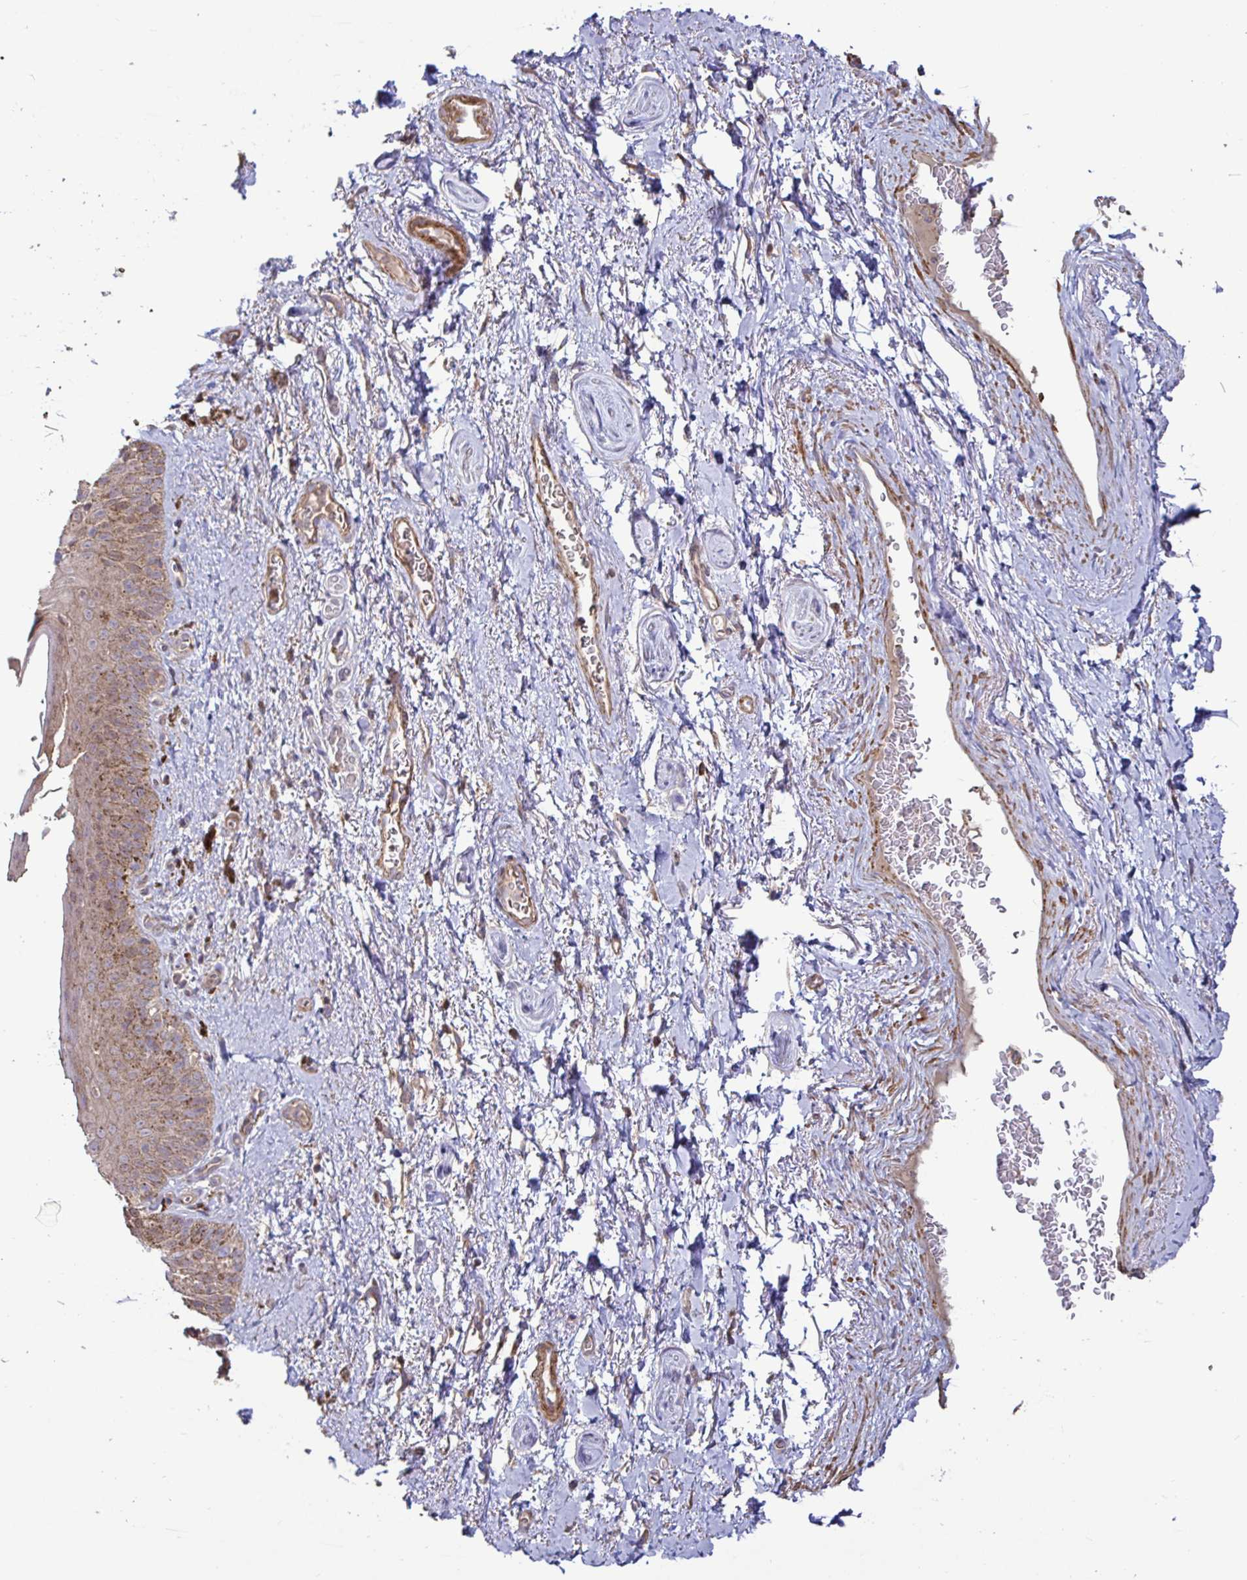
{"staining": {"intensity": "weak", "quantity": "25%-75%", "location": "cytoplasmic/membranous"}, "tissue": "adipose tissue", "cell_type": "Adipocytes", "image_type": "normal", "snomed": [{"axis": "morphology", "description": "Normal tissue, NOS"}, {"axis": "topography", "description": "Vulva"}, {"axis": "topography", "description": "Peripheral nerve tissue"}], "caption": "The image exhibits immunohistochemical staining of unremarkable adipose tissue. There is weak cytoplasmic/membranous positivity is present in approximately 25%-75% of adipocytes.", "gene": "SPRY1", "patient": {"sex": "female", "age": 66}}